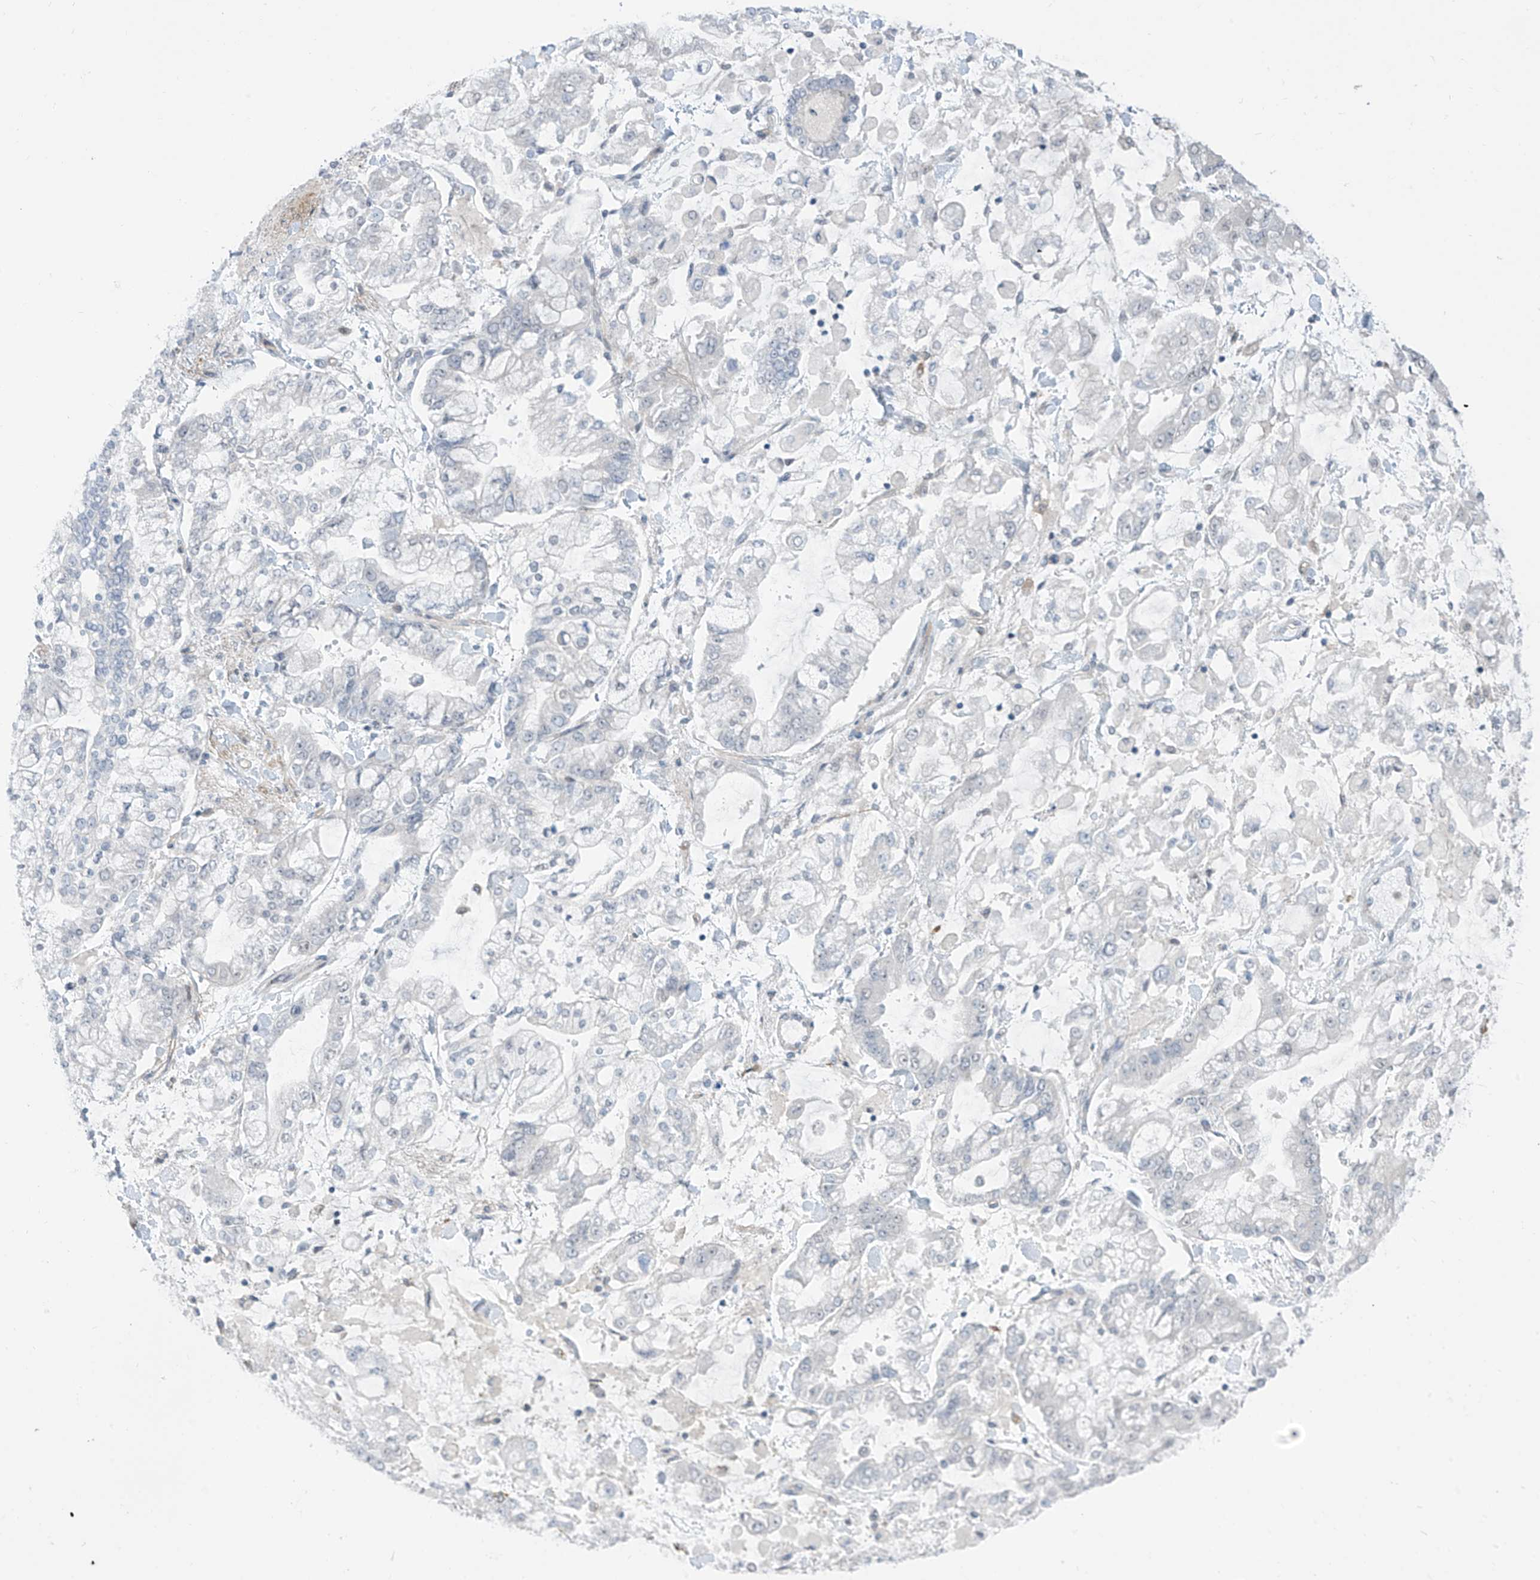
{"staining": {"intensity": "negative", "quantity": "none", "location": "none"}, "tissue": "stomach cancer", "cell_type": "Tumor cells", "image_type": "cancer", "snomed": [{"axis": "morphology", "description": "Normal tissue, NOS"}, {"axis": "morphology", "description": "Adenocarcinoma, NOS"}, {"axis": "topography", "description": "Stomach, upper"}, {"axis": "topography", "description": "Stomach"}], "caption": "This is an immunohistochemistry (IHC) micrograph of stomach cancer (adenocarcinoma). There is no staining in tumor cells.", "gene": "LIN9", "patient": {"sex": "male", "age": 76}}